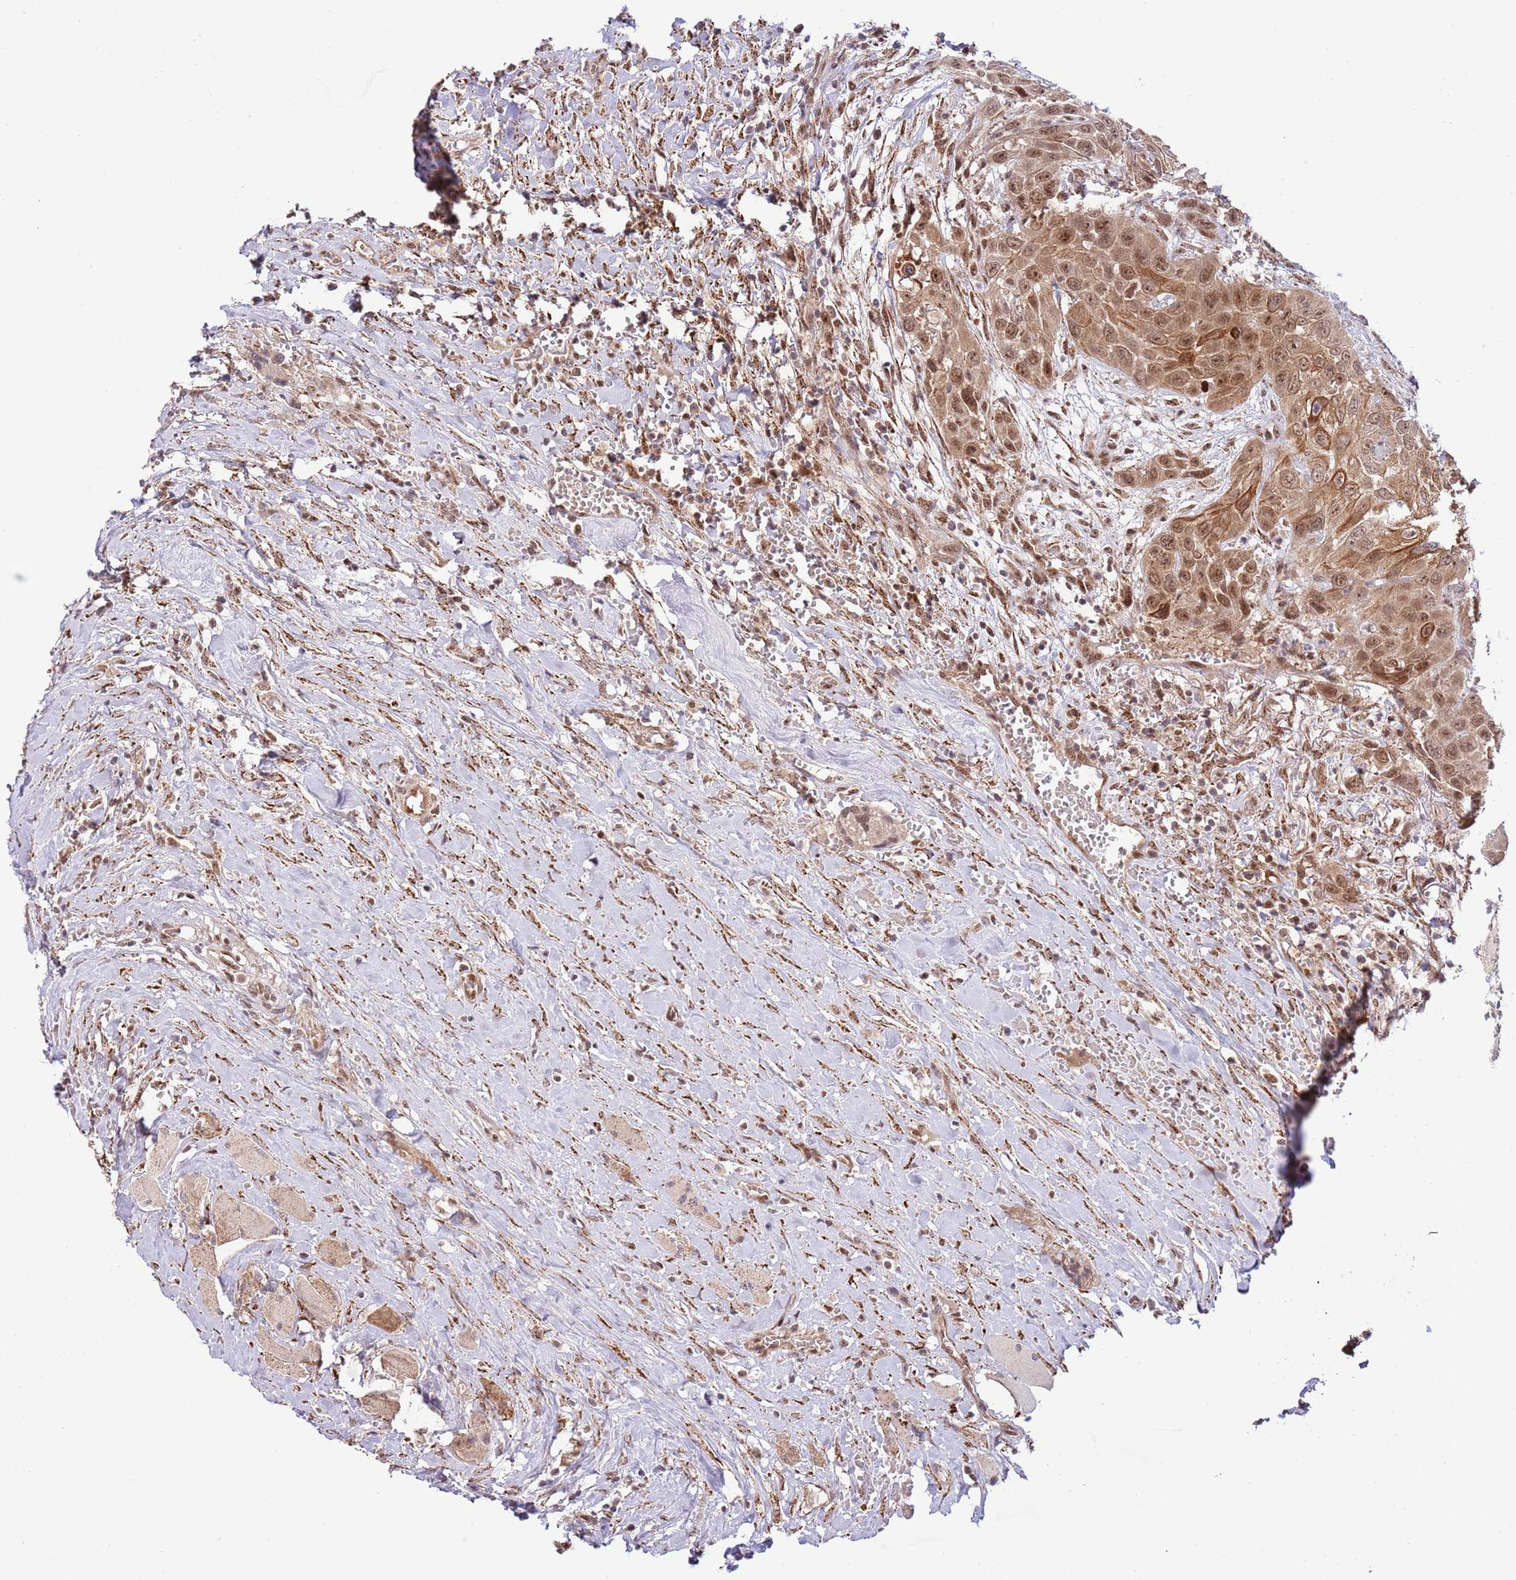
{"staining": {"intensity": "moderate", "quantity": ">75%", "location": "cytoplasmic/membranous,nuclear"}, "tissue": "head and neck cancer", "cell_type": "Tumor cells", "image_type": "cancer", "snomed": [{"axis": "morphology", "description": "Squamous cell carcinoma, NOS"}, {"axis": "topography", "description": "Head-Neck"}], "caption": "Brown immunohistochemical staining in human squamous cell carcinoma (head and neck) displays moderate cytoplasmic/membranous and nuclear positivity in approximately >75% of tumor cells.", "gene": "CHD1", "patient": {"sex": "male", "age": 81}}